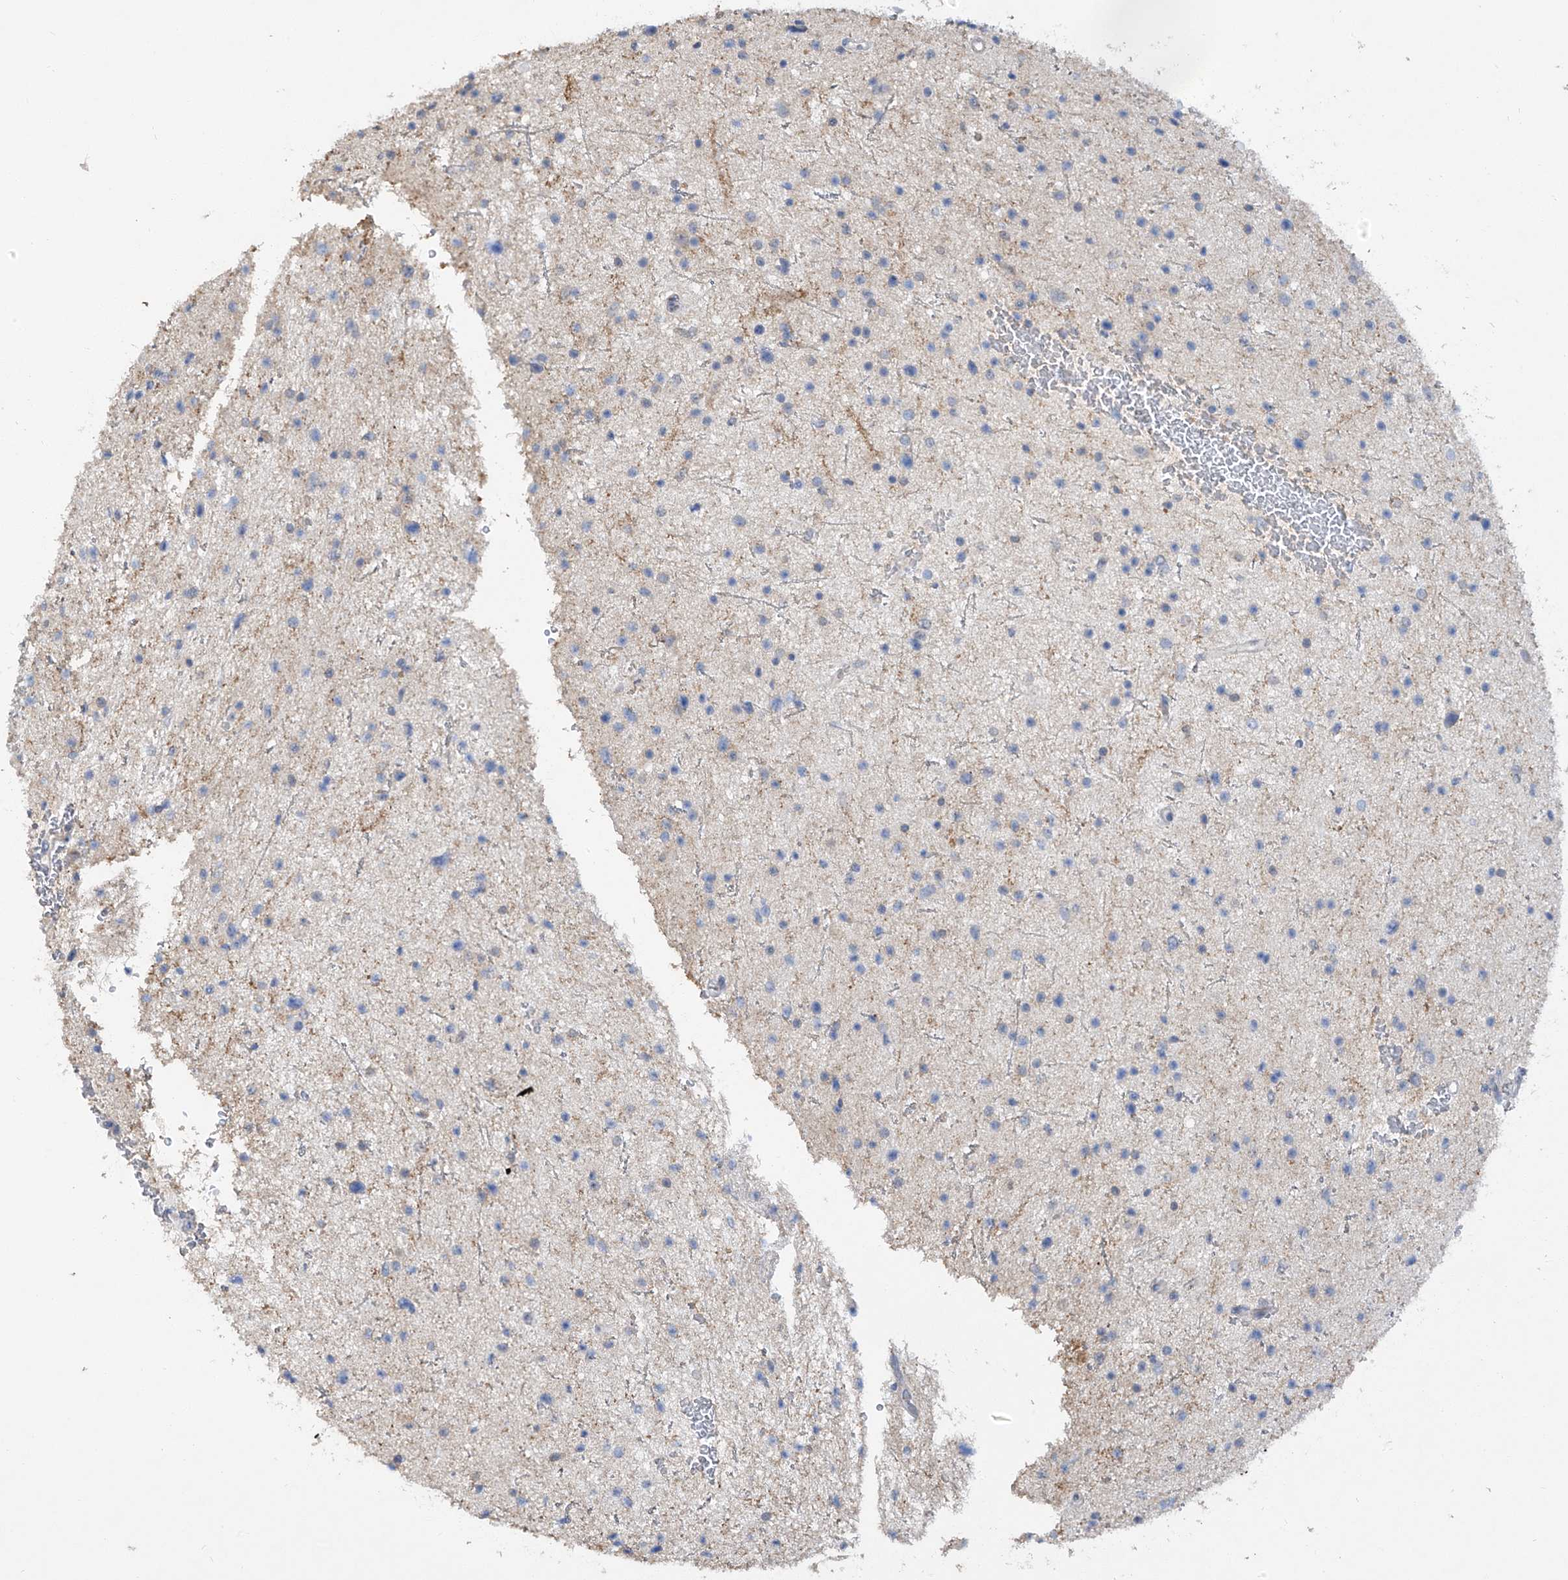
{"staining": {"intensity": "negative", "quantity": "none", "location": "none"}, "tissue": "glioma", "cell_type": "Tumor cells", "image_type": "cancer", "snomed": [{"axis": "morphology", "description": "Glioma, malignant, Low grade"}, {"axis": "topography", "description": "Brain"}], "caption": "High magnification brightfield microscopy of malignant glioma (low-grade) stained with DAB (brown) and counterstained with hematoxylin (blue): tumor cells show no significant staining.", "gene": "HAS3", "patient": {"sex": "female", "age": 37}}